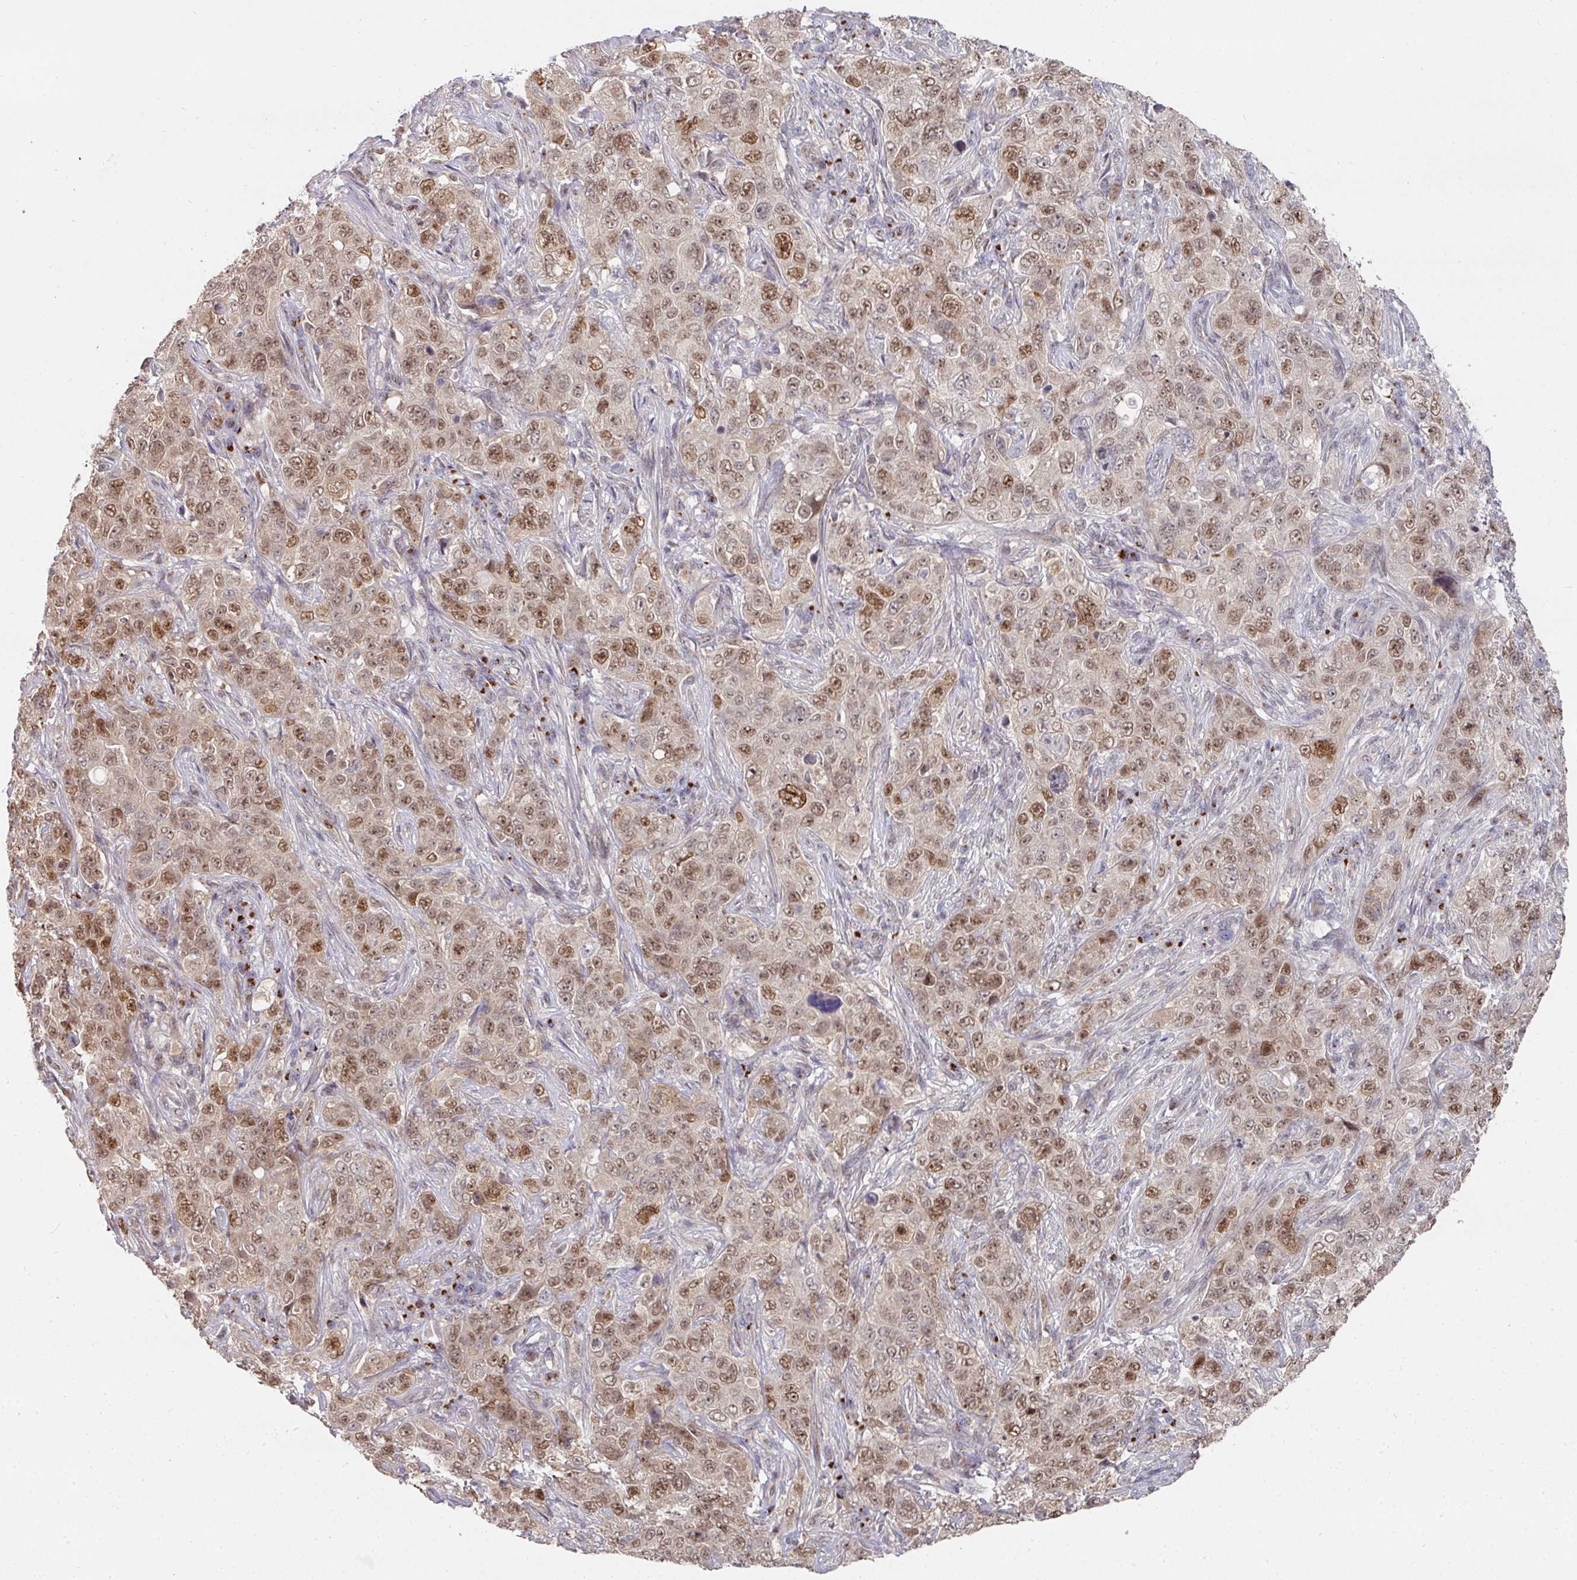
{"staining": {"intensity": "moderate", "quantity": ">75%", "location": "nuclear"}, "tissue": "pancreatic cancer", "cell_type": "Tumor cells", "image_type": "cancer", "snomed": [{"axis": "morphology", "description": "Adenocarcinoma, NOS"}, {"axis": "topography", "description": "Pancreas"}], "caption": "Immunohistochemical staining of adenocarcinoma (pancreatic) exhibits medium levels of moderate nuclear protein positivity in about >75% of tumor cells.", "gene": "C18orf25", "patient": {"sex": "male", "age": 68}}